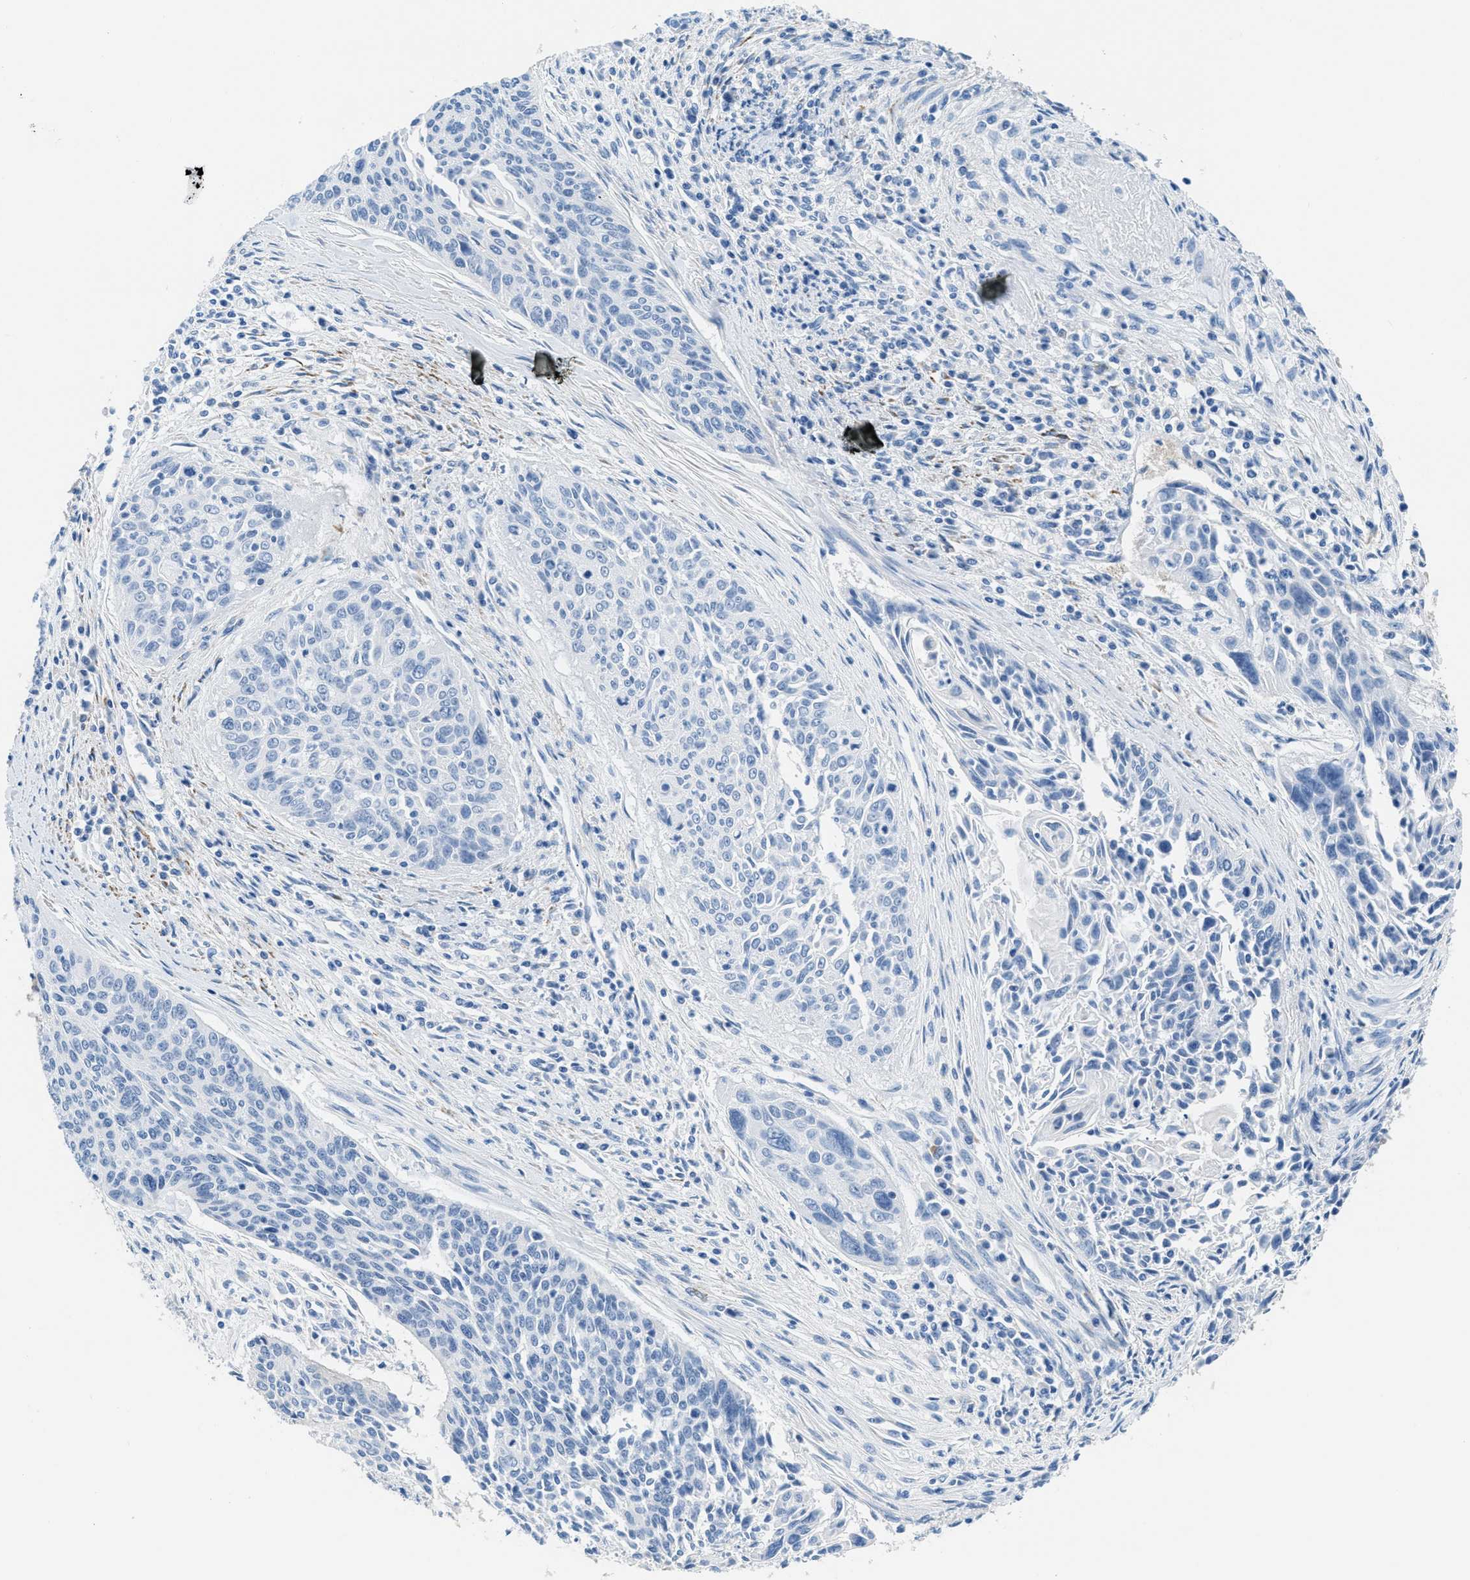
{"staining": {"intensity": "negative", "quantity": "none", "location": "none"}, "tissue": "cervical cancer", "cell_type": "Tumor cells", "image_type": "cancer", "snomed": [{"axis": "morphology", "description": "Squamous cell carcinoma, NOS"}, {"axis": "topography", "description": "Cervix"}], "caption": "Tumor cells show no significant expression in cervical cancer (squamous cell carcinoma). Nuclei are stained in blue.", "gene": "MGARP", "patient": {"sex": "female", "age": 55}}